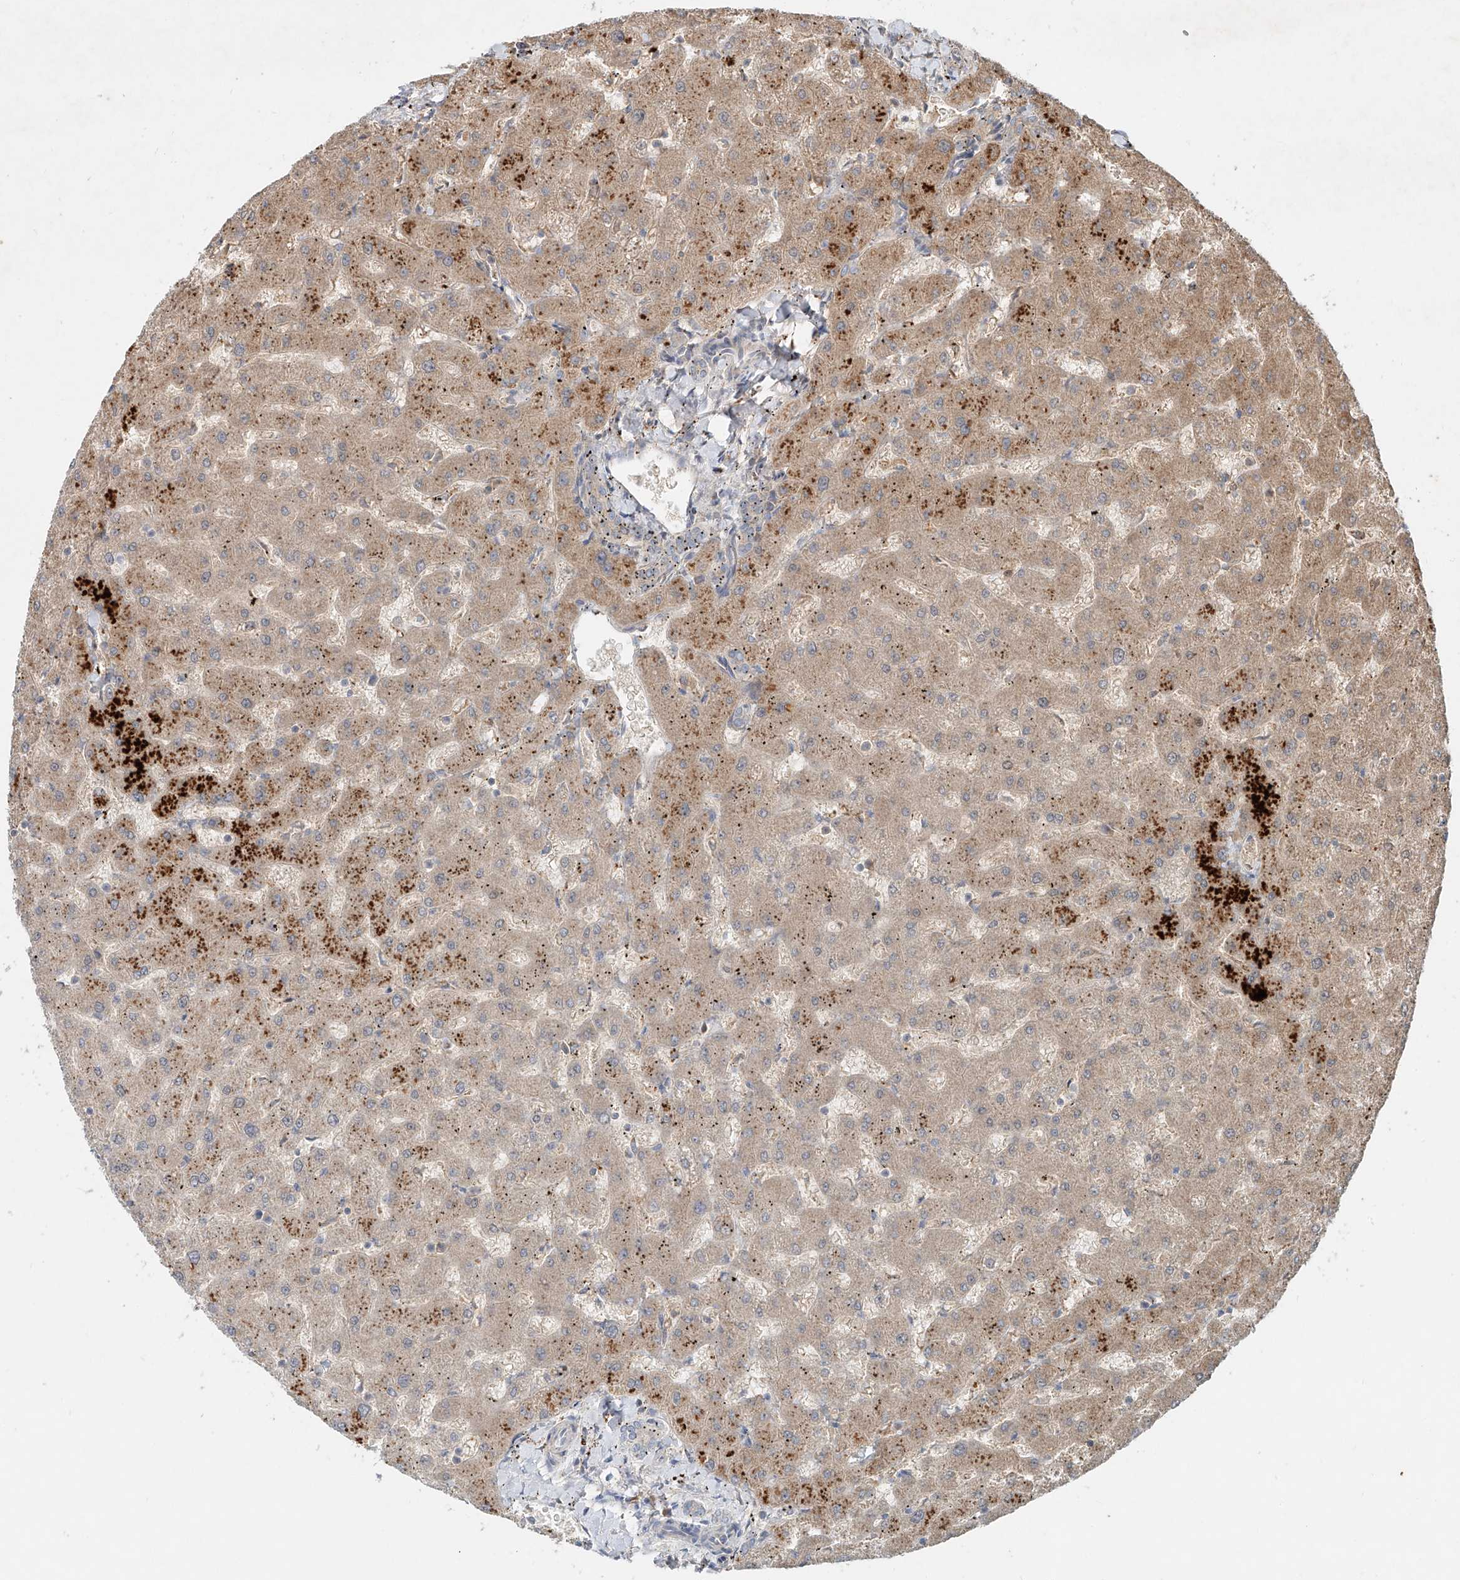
{"staining": {"intensity": "weak", "quantity": "<25%", "location": "cytoplasmic/membranous"}, "tissue": "liver", "cell_type": "Cholangiocytes", "image_type": "normal", "snomed": [{"axis": "morphology", "description": "Normal tissue, NOS"}, {"axis": "topography", "description": "Liver"}], "caption": "High power microscopy micrograph of an immunohistochemistry (IHC) image of unremarkable liver, revealing no significant positivity in cholangiocytes.", "gene": "IER5", "patient": {"sex": "female", "age": 63}}